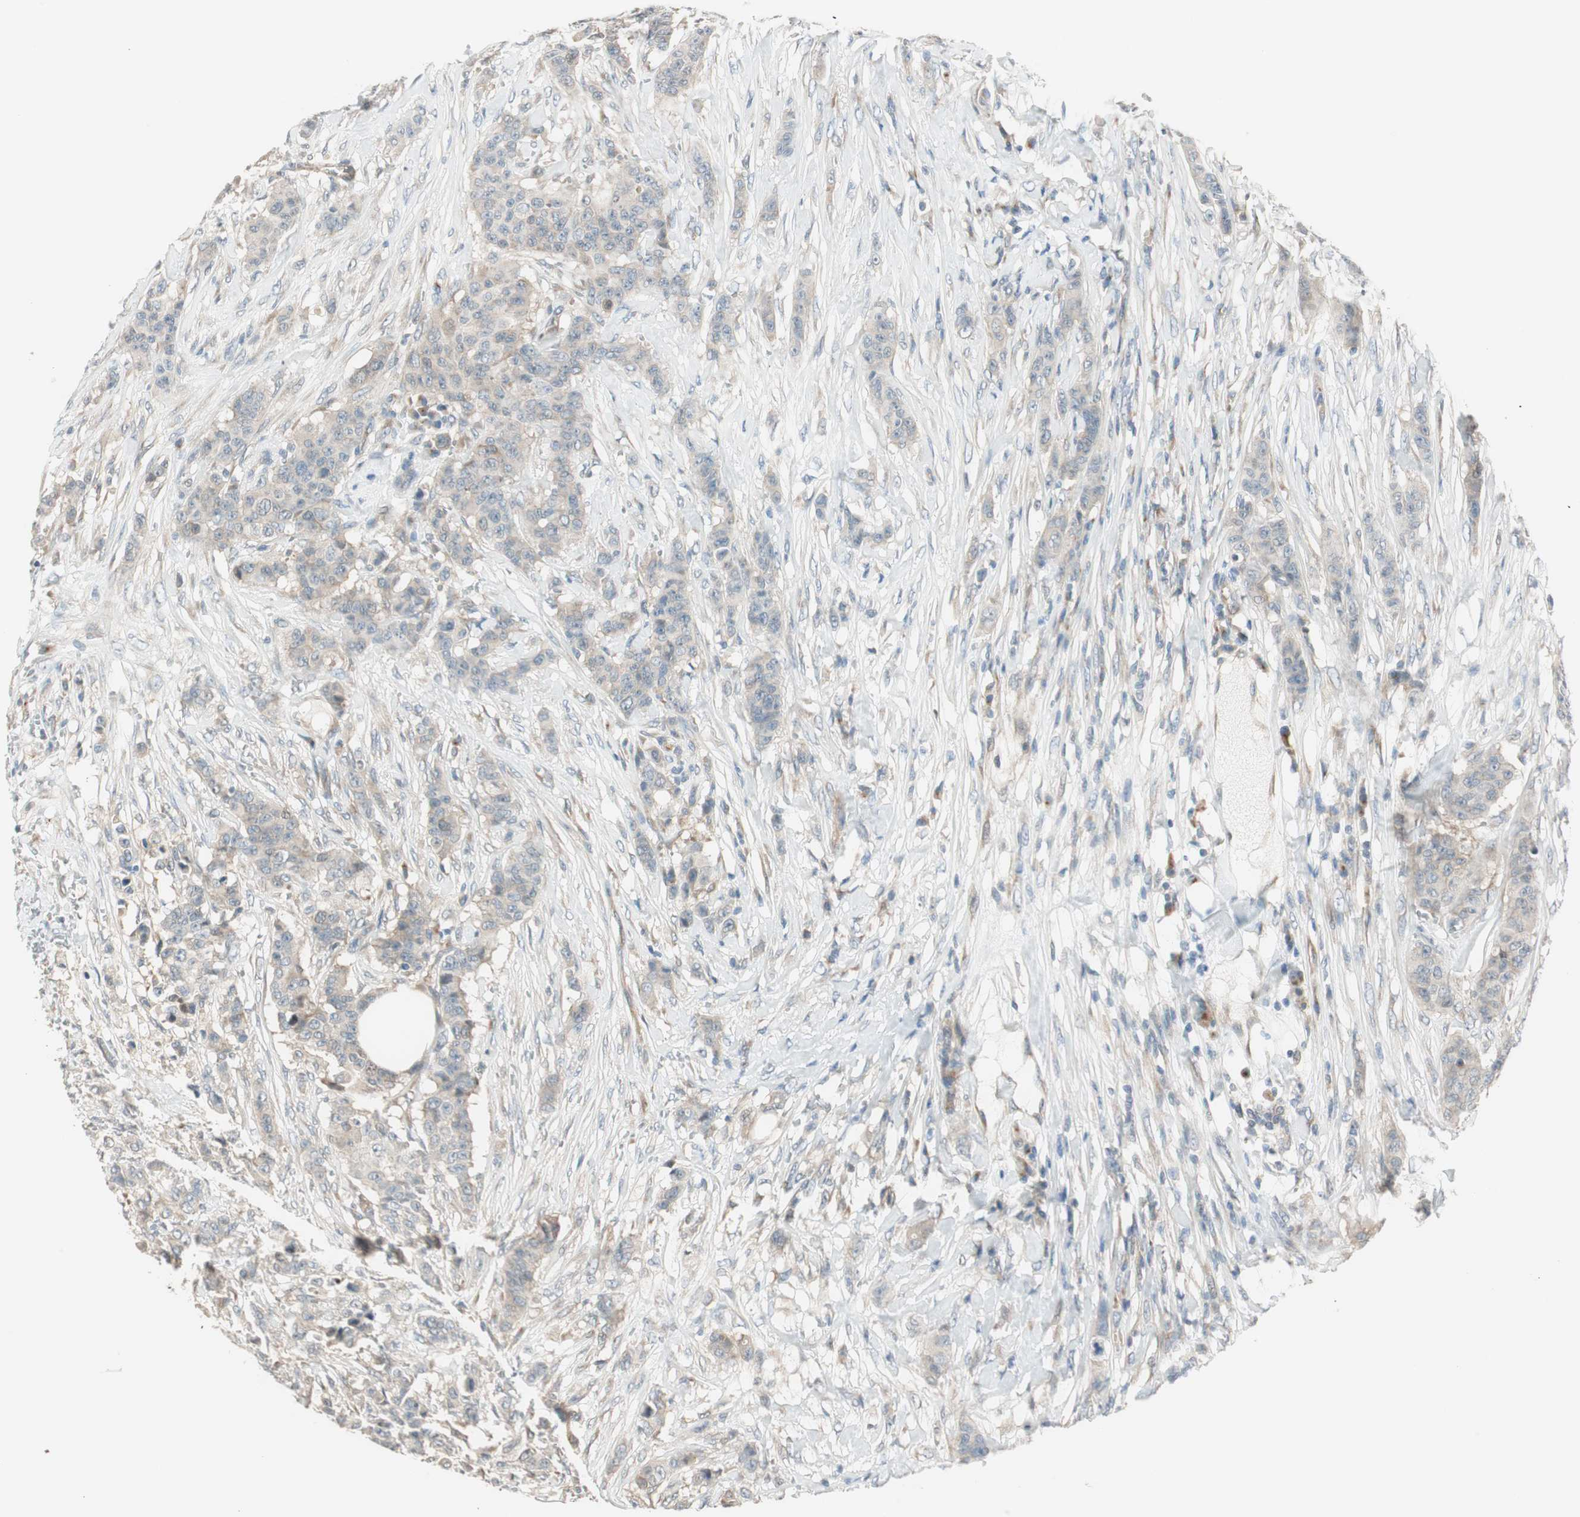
{"staining": {"intensity": "weak", "quantity": ">75%", "location": "cytoplasmic/membranous"}, "tissue": "breast cancer", "cell_type": "Tumor cells", "image_type": "cancer", "snomed": [{"axis": "morphology", "description": "Duct carcinoma"}, {"axis": "topography", "description": "Breast"}], "caption": "IHC (DAB (3,3'-diaminobenzidine)) staining of human infiltrating ductal carcinoma (breast) shows weak cytoplasmic/membranous protein expression in about >75% of tumor cells.", "gene": "CGRRF1", "patient": {"sex": "female", "age": 40}}